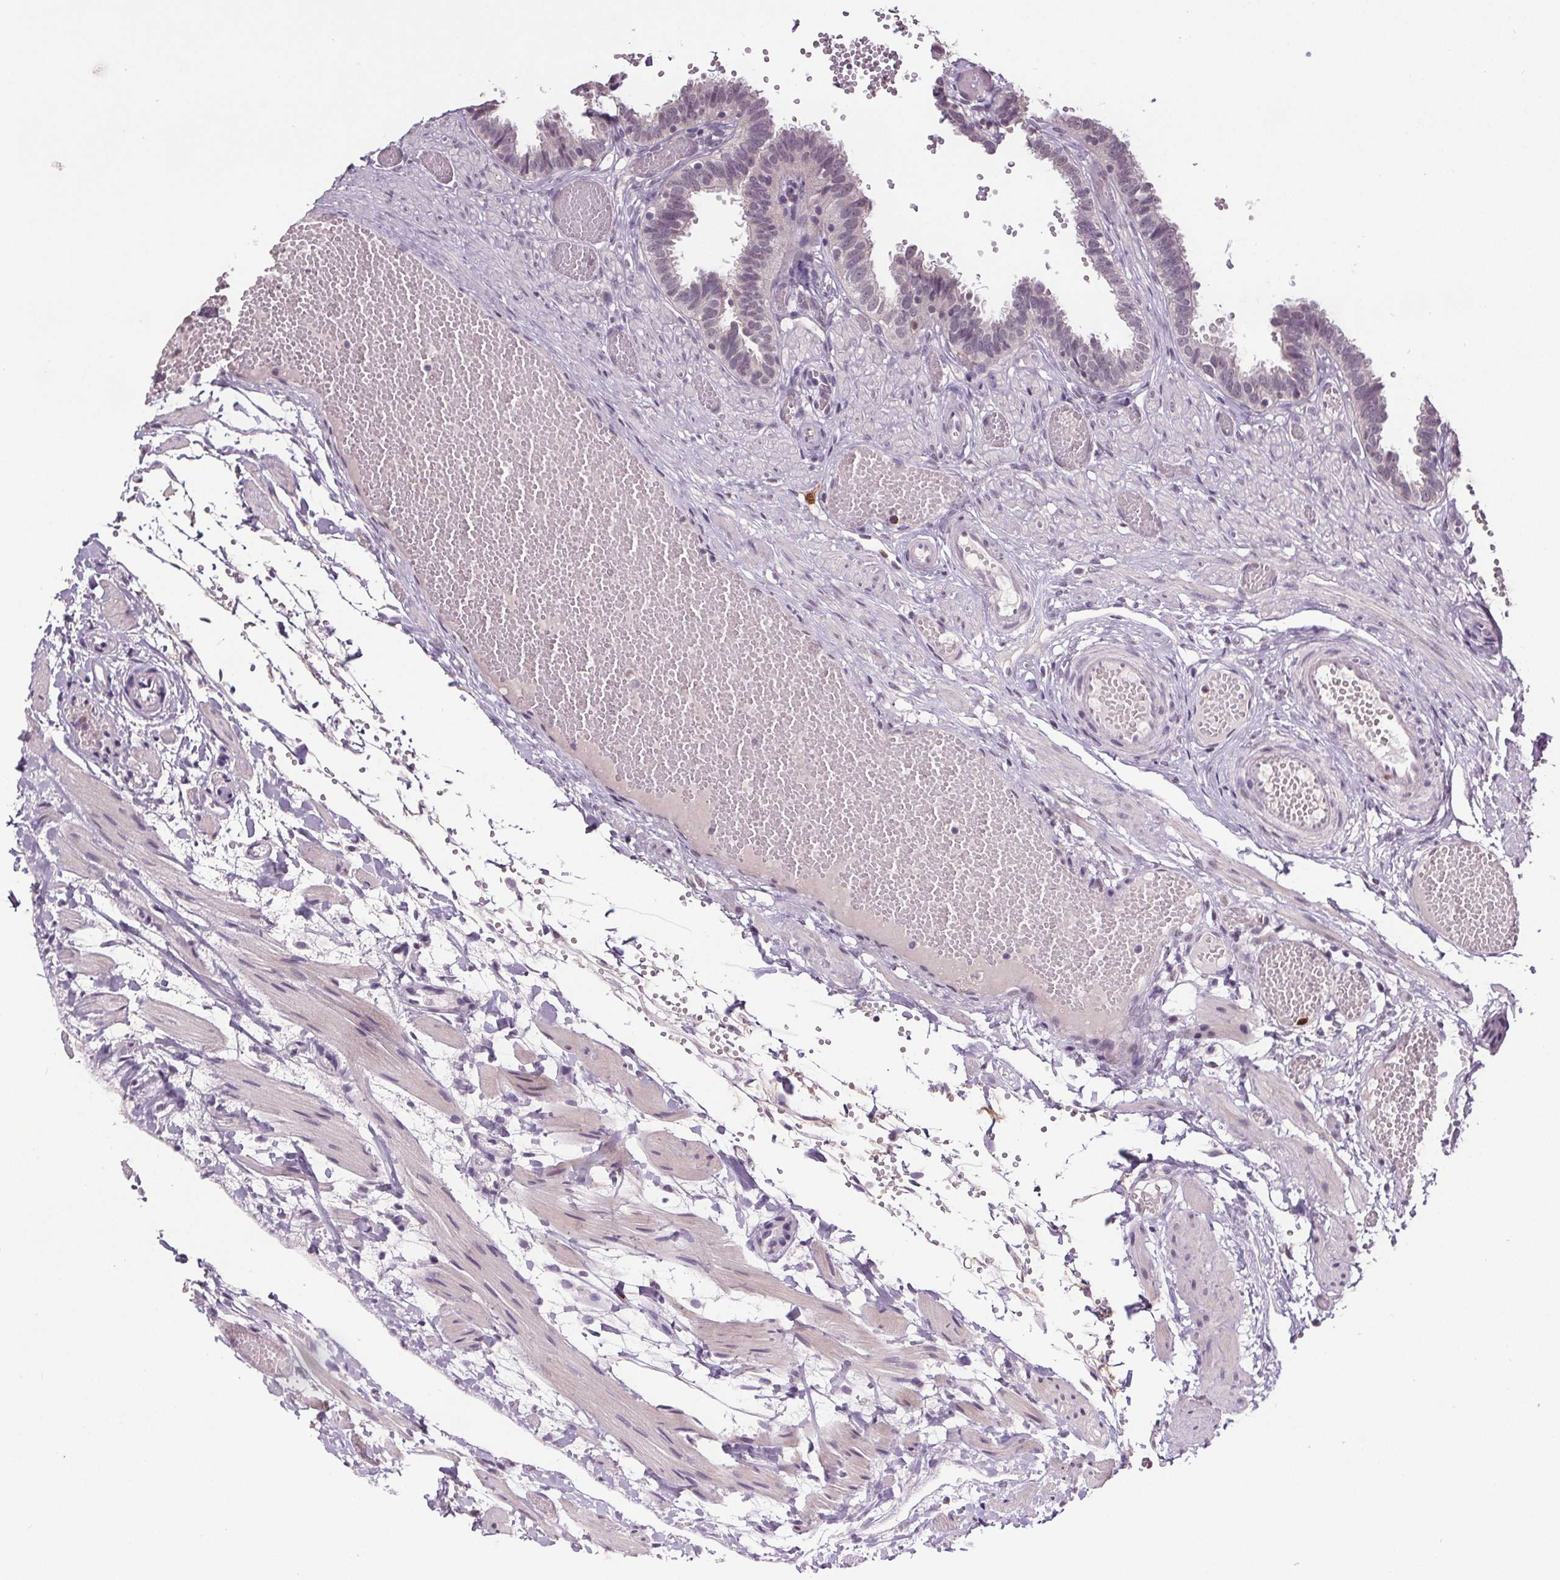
{"staining": {"intensity": "moderate", "quantity": "<25%", "location": "nuclear"}, "tissue": "fallopian tube", "cell_type": "Glandular cells", "image_type": "normal", "snomed": [{"axis": "morphology", "description": "Normal tissue, NOS"}, {"axis": "topography", "description": "Fallopian tube"}], "caption": "A brown stain shows moderate nuclear positivity of a protein in glandular cells of normal human fallopian tube.", "gene": "CENPF", "patient": {"sex": "female", "age": 37}}